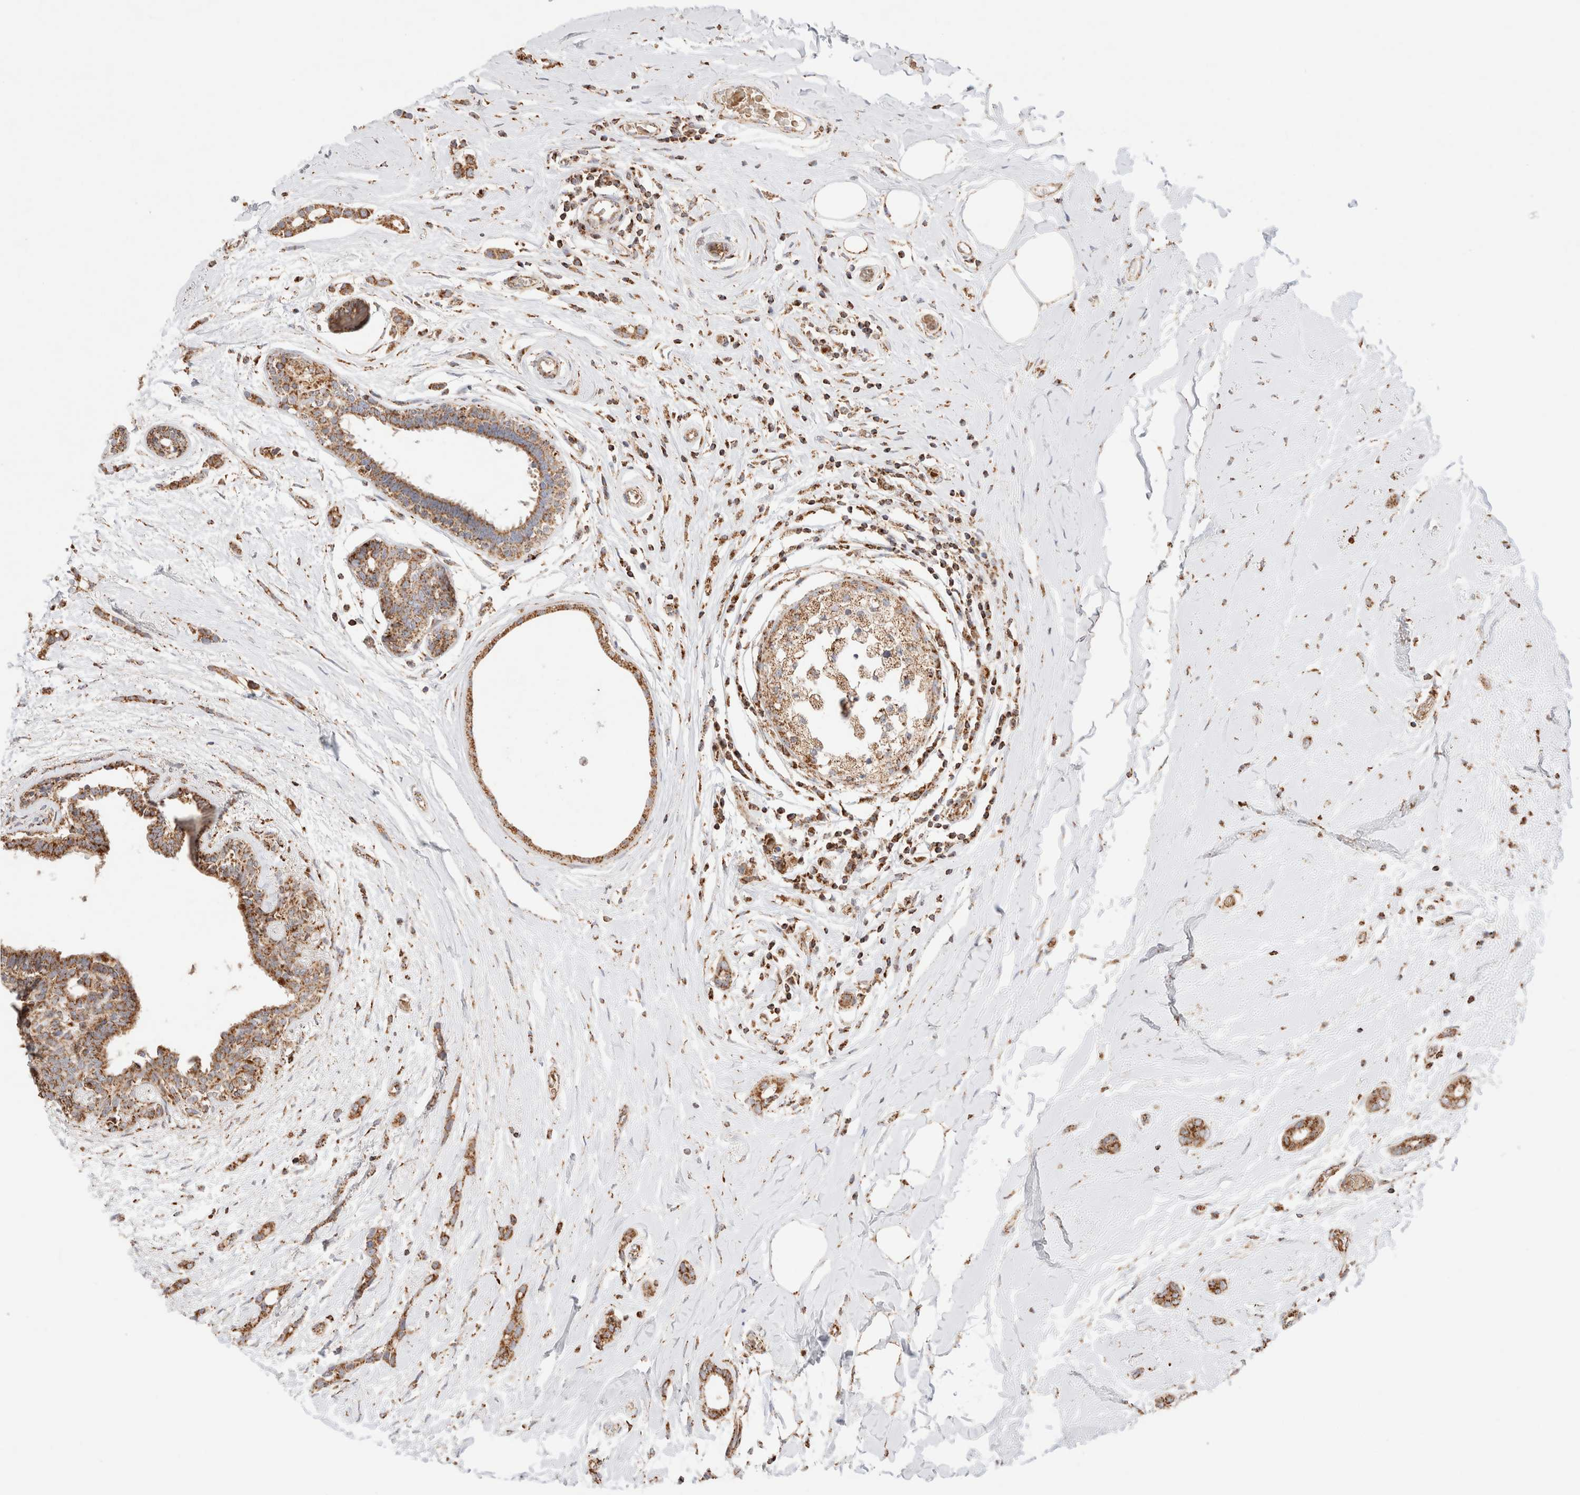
{"staining": {"intensity": "moderate", "quantity": ">75%", "location": "cytoplasmic/membranous"}, "tissue": "breast cancer", "cell_type": "Tumor cells", "image_type": "cancer", "snomed": [{"axis": "morphology", "description": "Duct carcinoma"}, {"axis": "topography", "description": "Breast"}], "caption": "A micrograph showing moderate cytoplasmic/membranous positivity in approximately >75% of tumor cells in breast cancer, as visualized by brown immunohistochemical staining.", "gene": "TMPPE", "patient": {"sex": "female", "age": 55}}